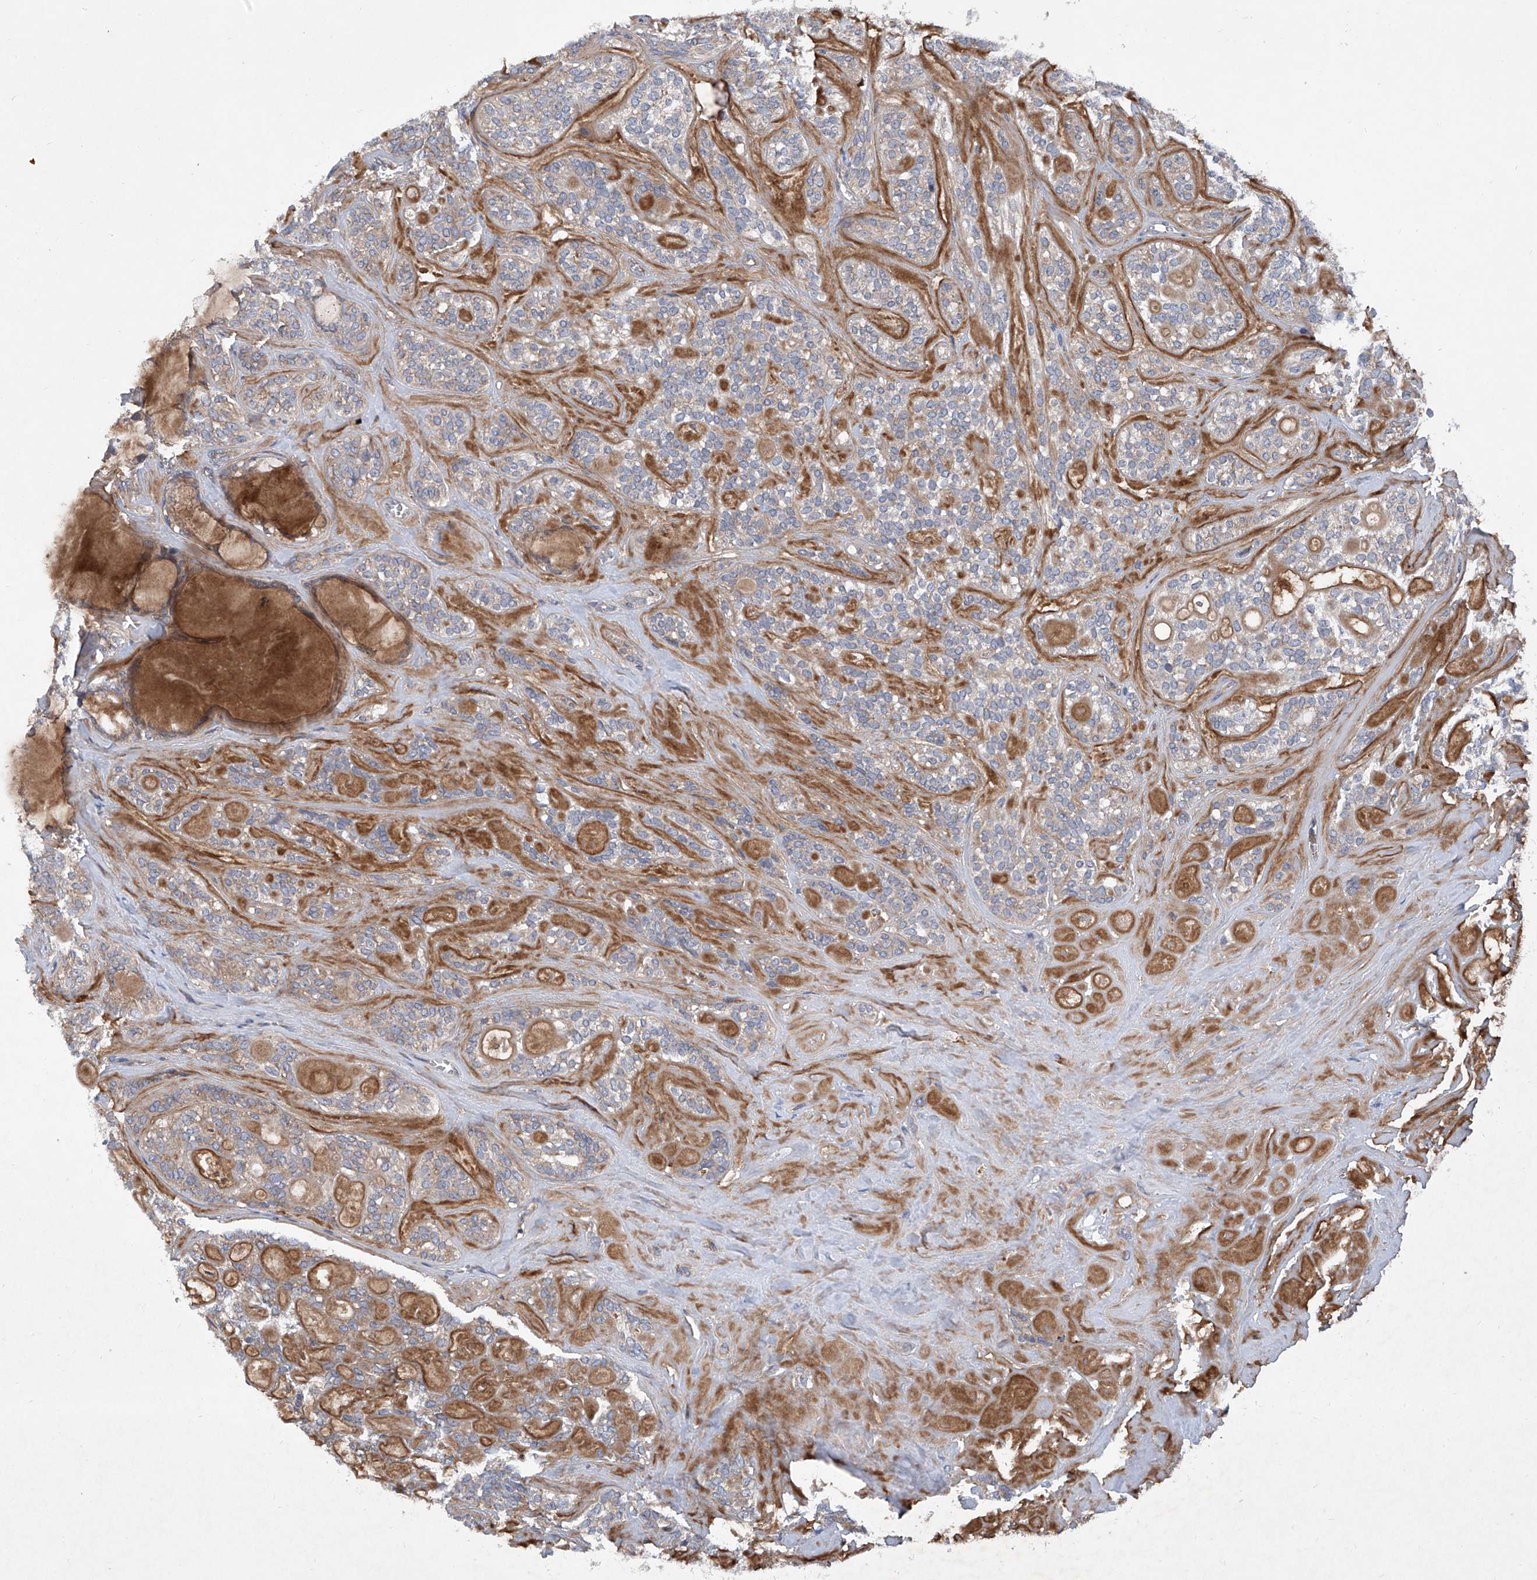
{"staining": {"intensity": "weak", "quantity": "25%-75%", "location": "cytoplasmic/membranous"}, "tissue": "head and neck cancer", "cell_type": "Tumor cells", "image_type": "cancer", "snomed": [{"axis": "morphology", "description": "Adenocarcinoma, NOS"}, {"axis": "topography", "description": "Head-Neck"}], "caption": "Protein staining shows weak cytoplasmic/membranous expression in approximately 25%-75% of tumor cells in adenocarcinoma (head and neck).", "gene": "ASCC3", "patient": {"sex": "male", "age": 66}}